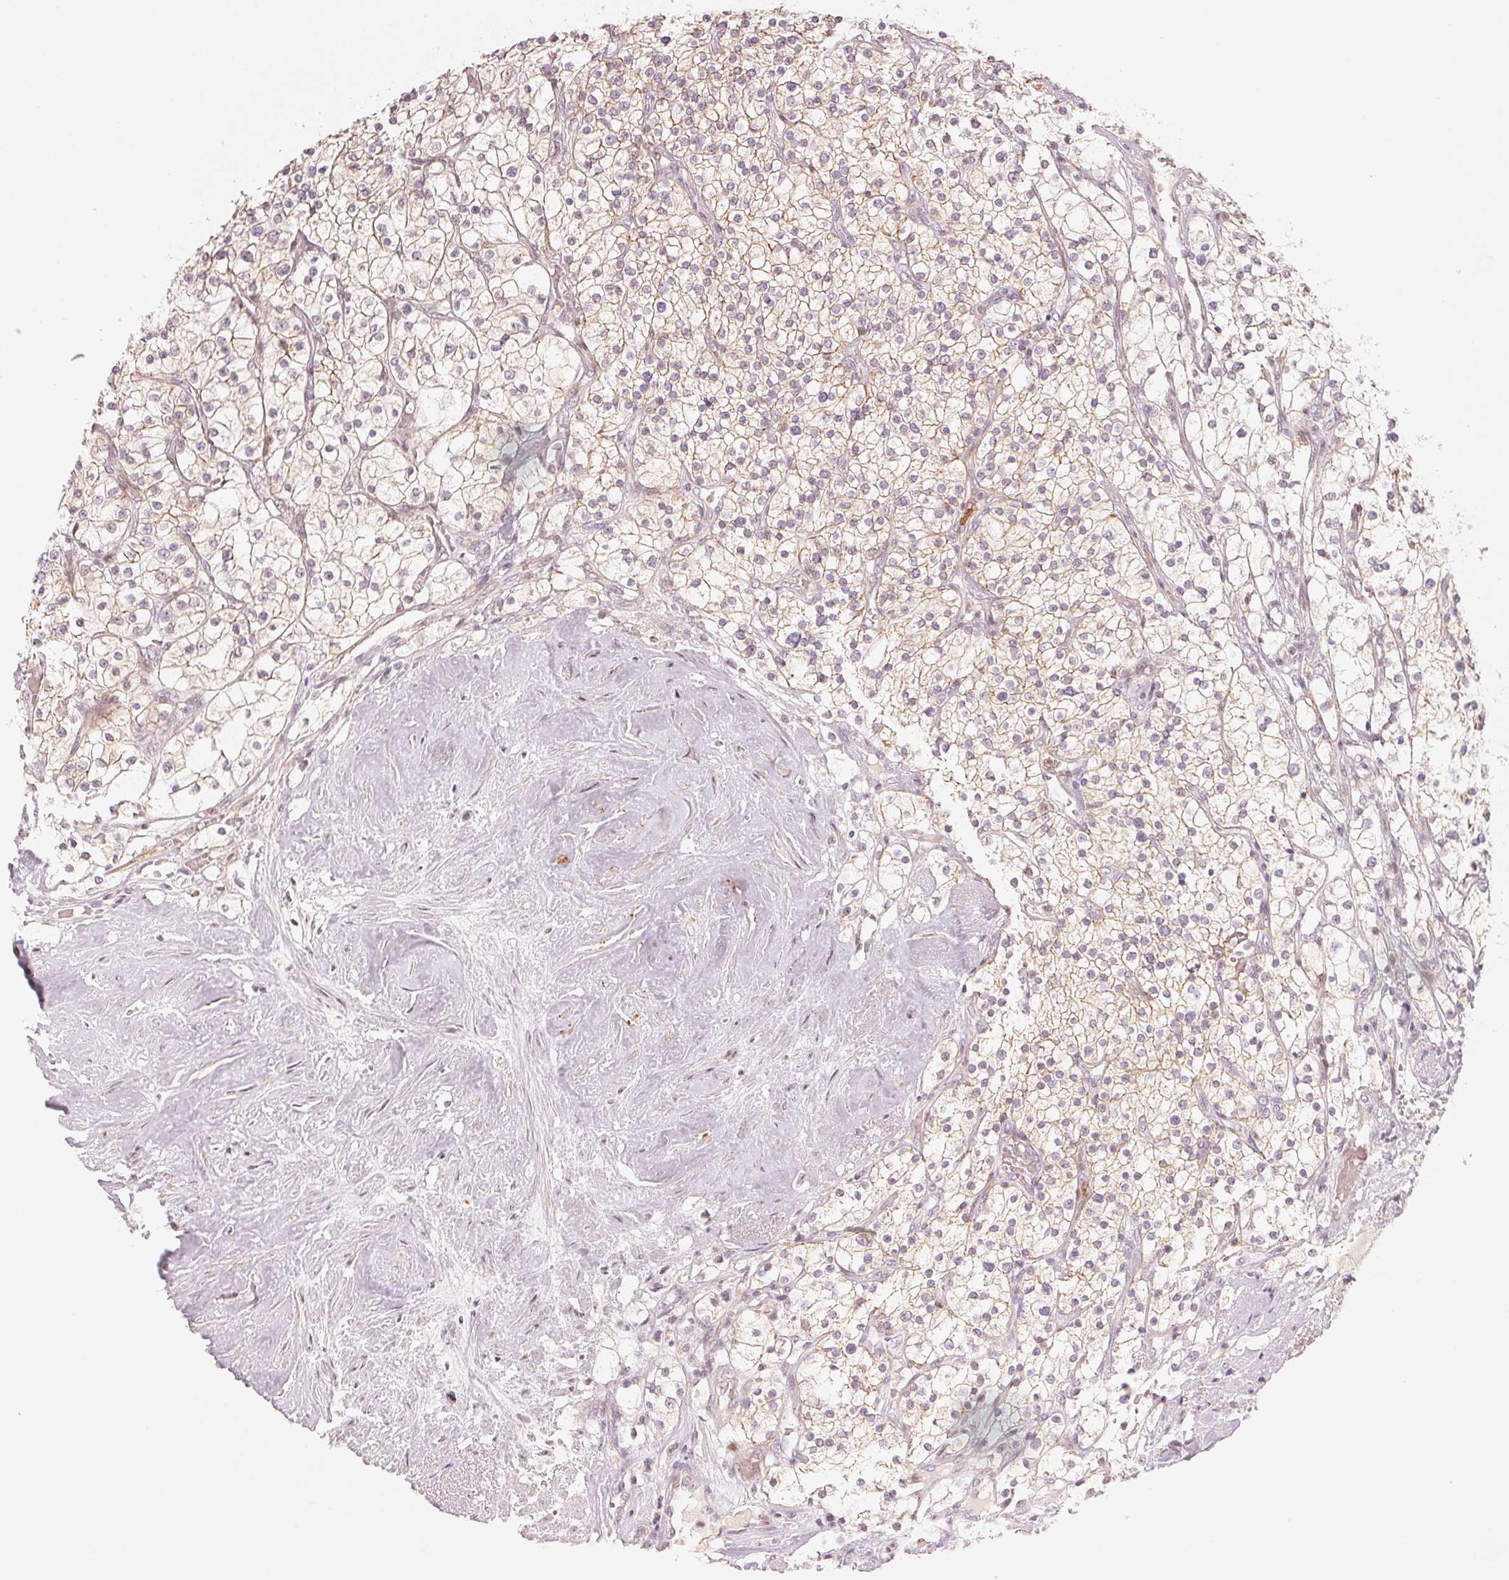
{"staining": {"intensity": "weak", "quantity": ">75%", "location": "cytoplasmic/membranous"}, "tissue": "renal cancer", "cell_type": "Tumor cells", "image_type": "cancer", "snomed": [{"axis": "morphology", "description": "Adenocarcinoma, NOS"}, {"axis": "topography", "description": "Kidney"}], "caption": "The histopathology image demonstrates staining of adenocarcinoma (renal), revealing weak cytoplasmic/membranous protein positivity (brown color) within tumor cells.", "gene": "SLC17A4", "patient": {"sex": "male", "age": 80}}